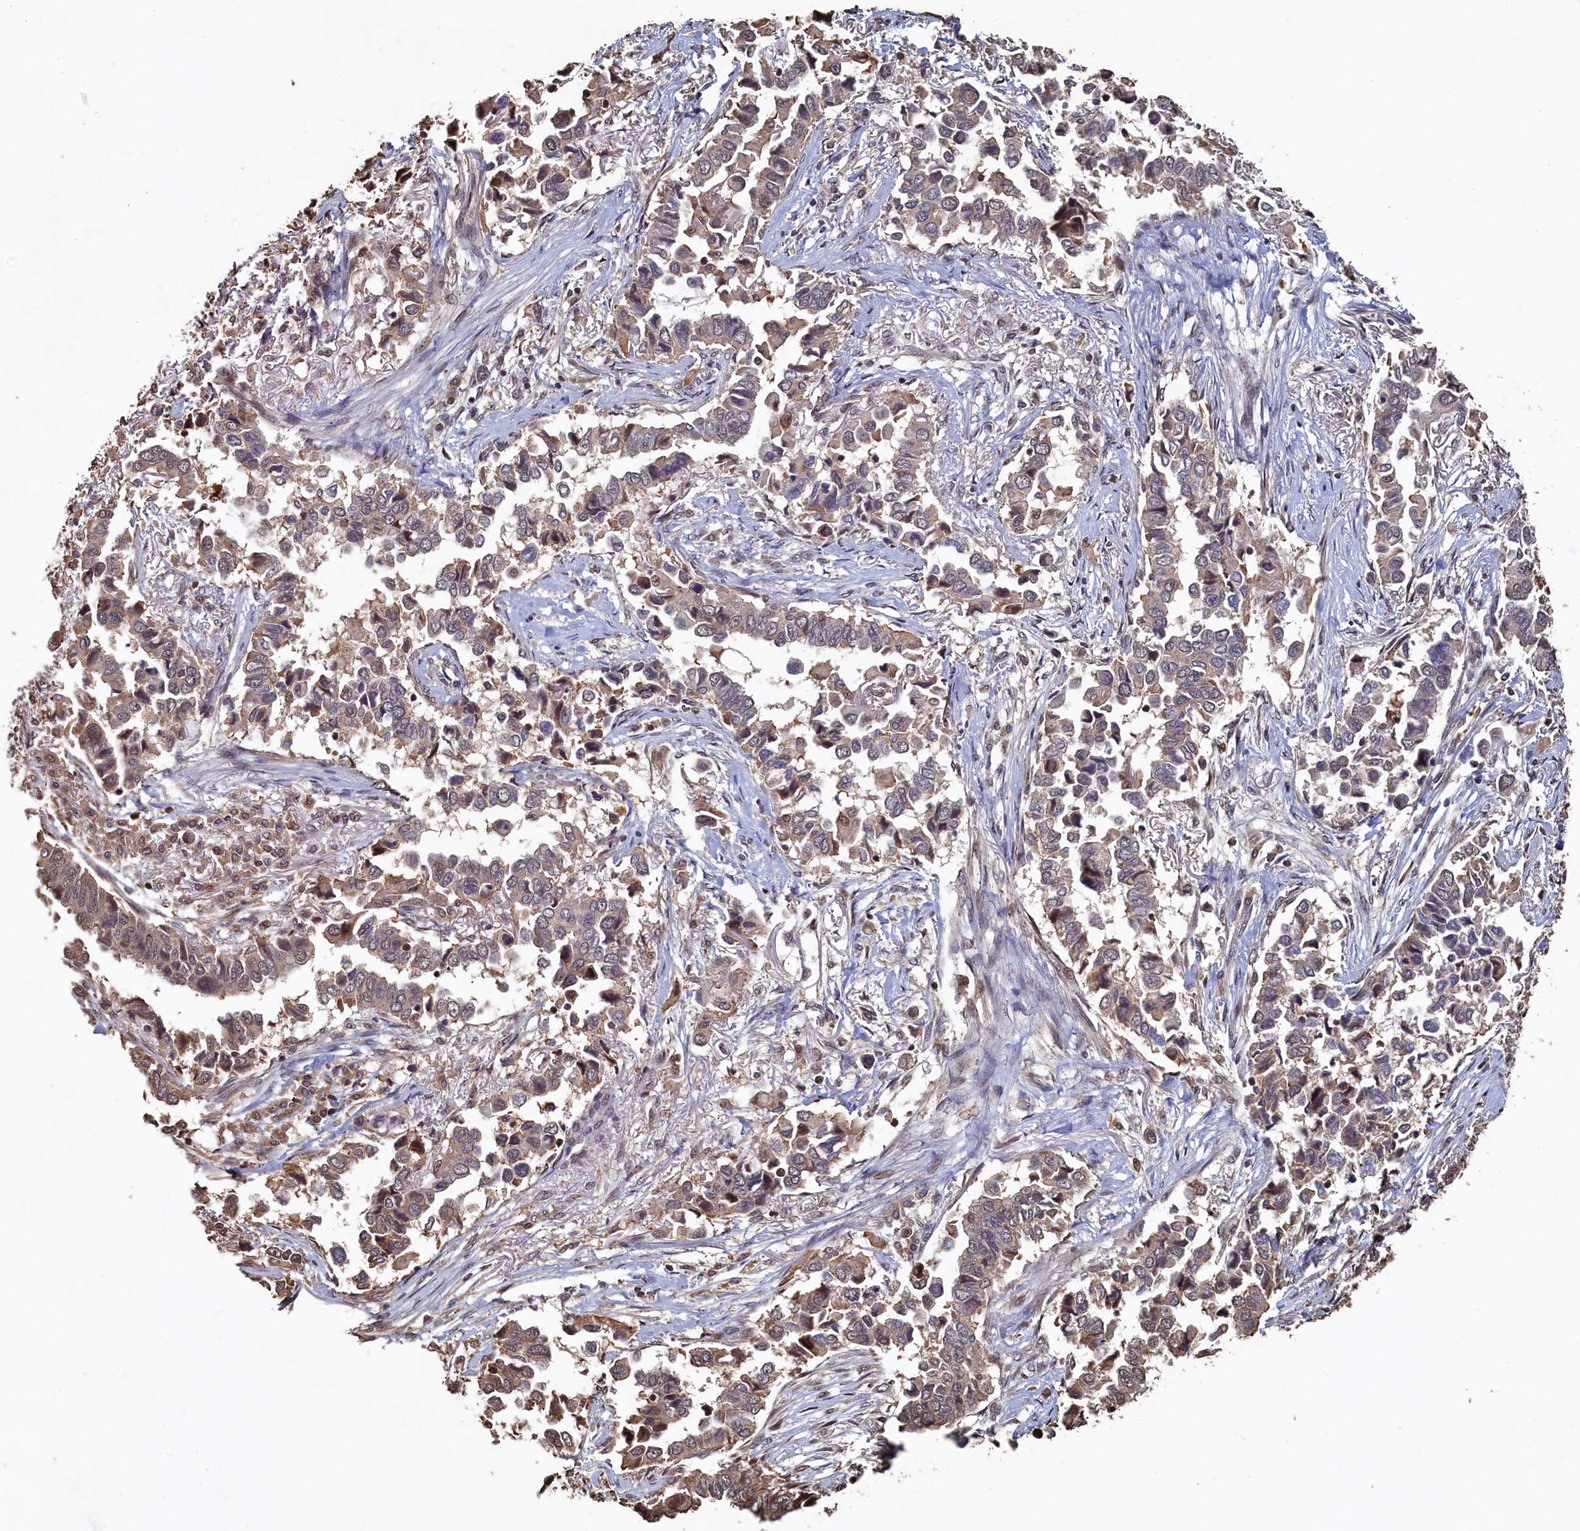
{"staining": {"intensity": "weak", "quantity": "25%-75%", "location": "cytoplasmic/membranous"}, "tissue": "lung cancer", "cell_type": "Tumor cells", "image_type": "cancer", "snomed": [{"axis": "morphology", "description": "Adenocarcinoma, NOS"}, {"axis": "topography", "description": "Lung"}], "caption": "Immunohistochemical staining of lung cancer demonstrates low levels of weak cytoplasmic/membranous staining in about 25%-75% of tumor cells.", "gene": "PIGN", "patient": {"sex": "female", "age": 76}}